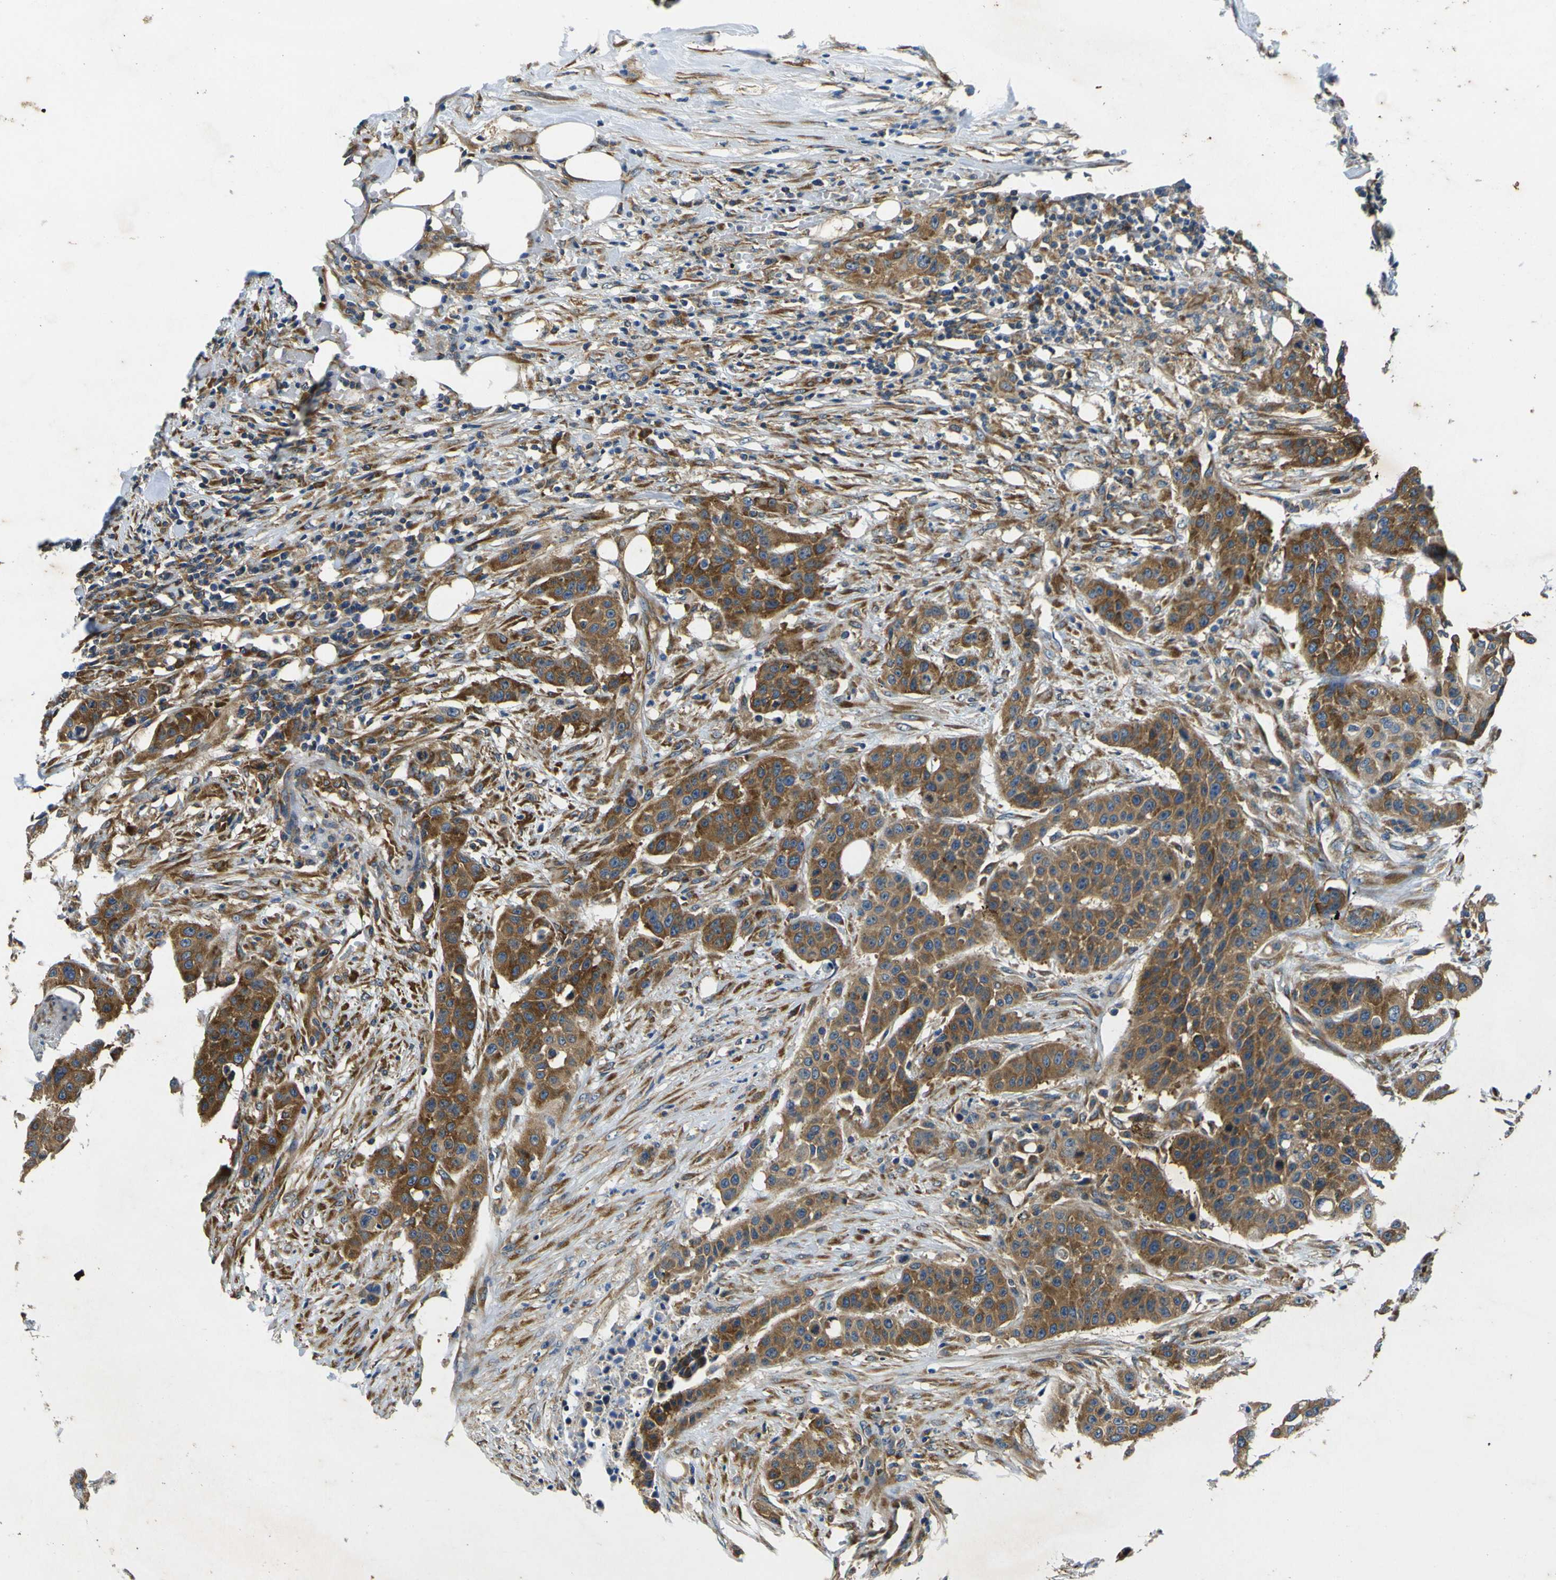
{"staining": {"intensity": "moderate", "quantity": ">75%", "location": "cytoplasmic/membranous"}, "tissue": "urothelial cancer", "cell_type": "Tumor cells", "image_type": "cancer", "snomed": [{"axis": "morphology", "description": "Urothelial carcinoma, High grade"}, {"axis": "topography", "description": "Urinary bladder"}], "caption": "There is medium levels of moderate cytoplasmic/membranous staining in tumor cells of urothelial cancer, as demonstrated by immunohistochemical staining (brown color).", "gene": "RPSA", "patient": {"sex": "male", "age": 74}}